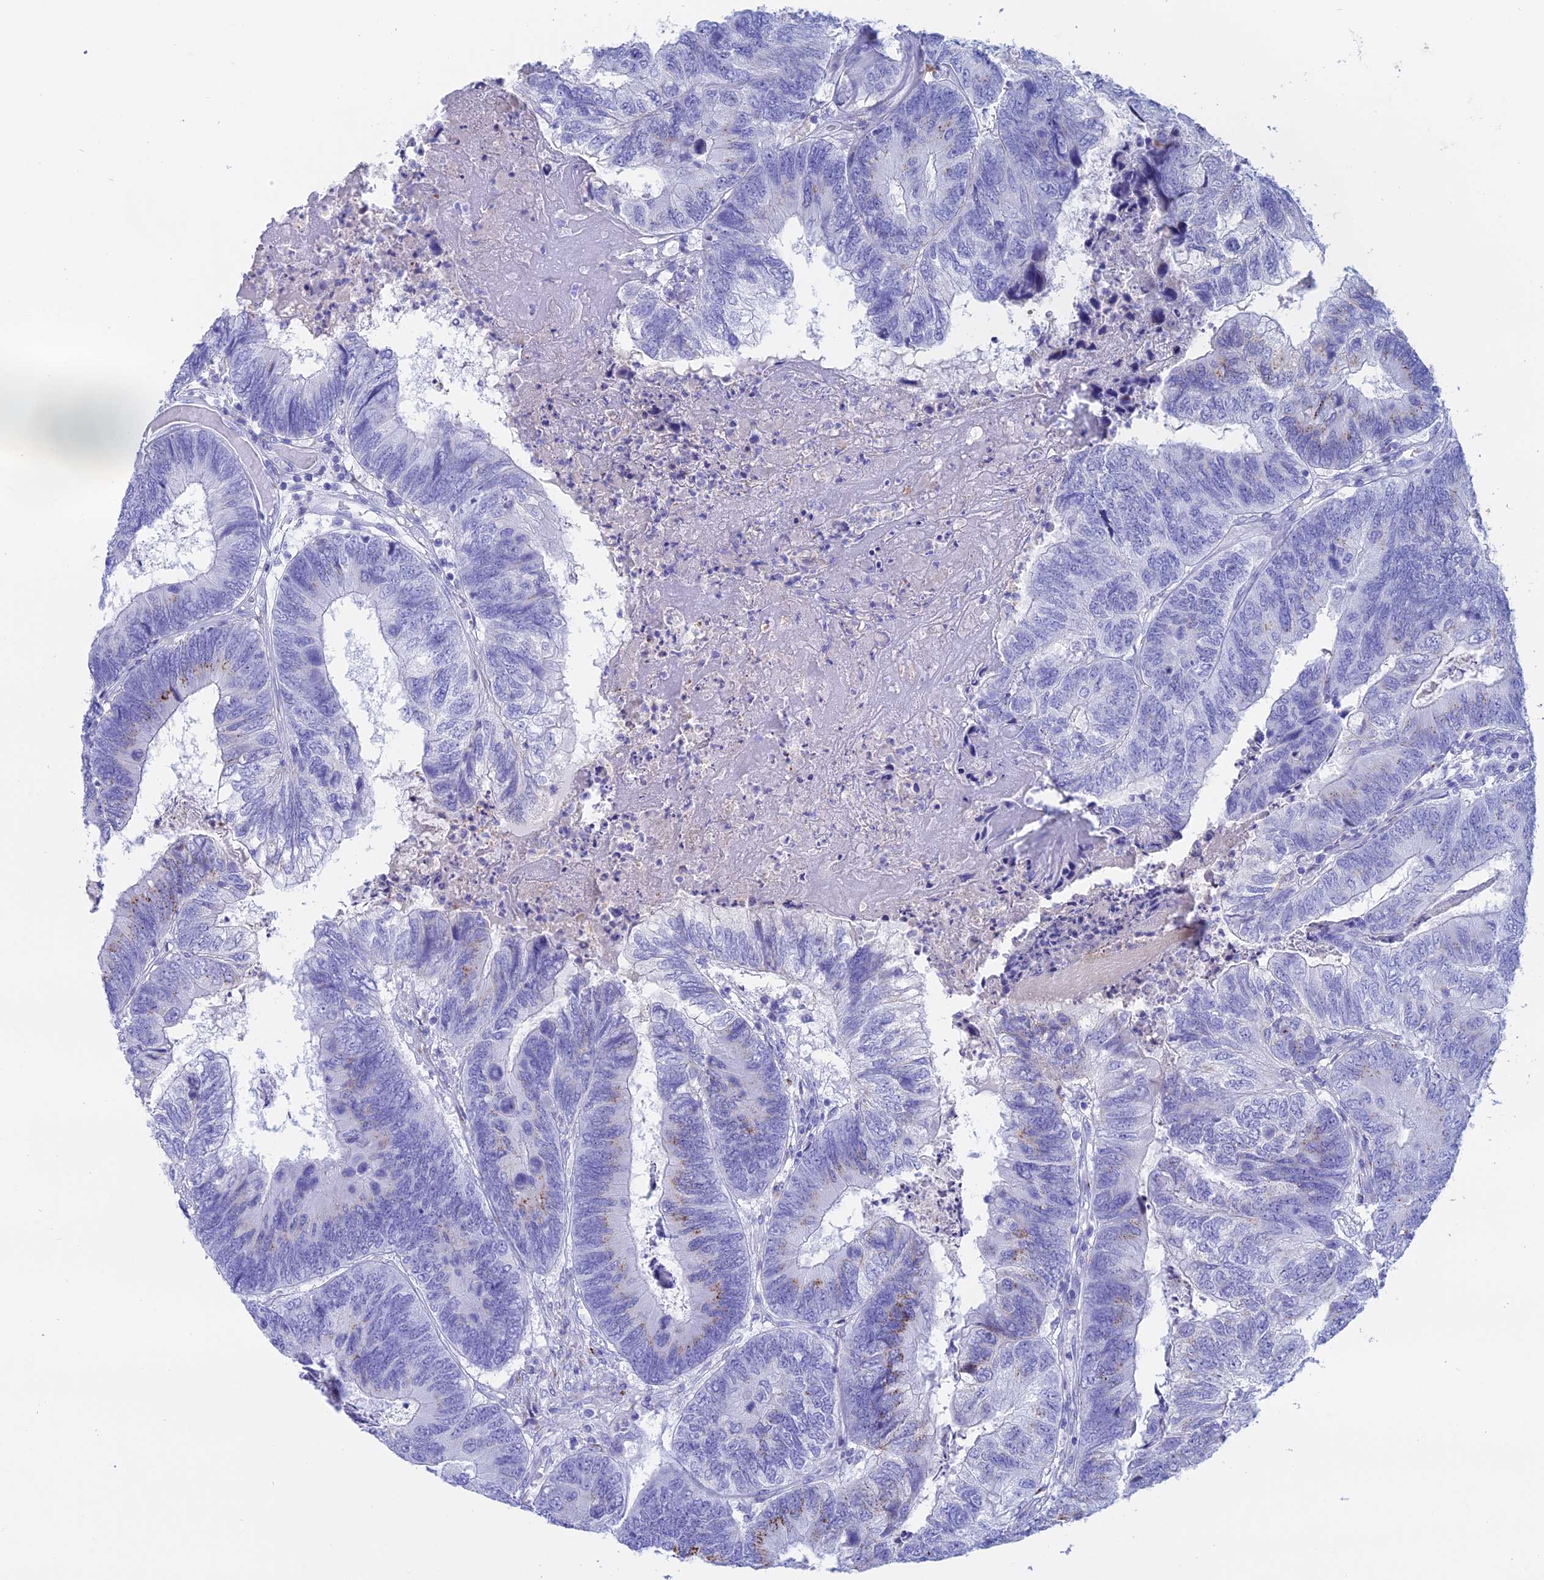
{"staining": {"intensity": "moderate", "quantity": "<25%", "location": "cytoplasmic/membranous"}, "tissue": "colorectal cancer", "cell_type": "Tumor cells", "image_type": "cancer", "snomed": [{"axis": "morphology", "description": "Adenocarcinoma, NOS"}, {"axis": "topography", "description": "Colon"}], "caption": "Protein positivity by IHC exhibits moderate cytoplasmic/membranous staining in about <25% of tumor cells in colorectal cancer (adenocarcinoma).", "gene": "ERICH4", "patient": {"sex": "female", "age": 67}}